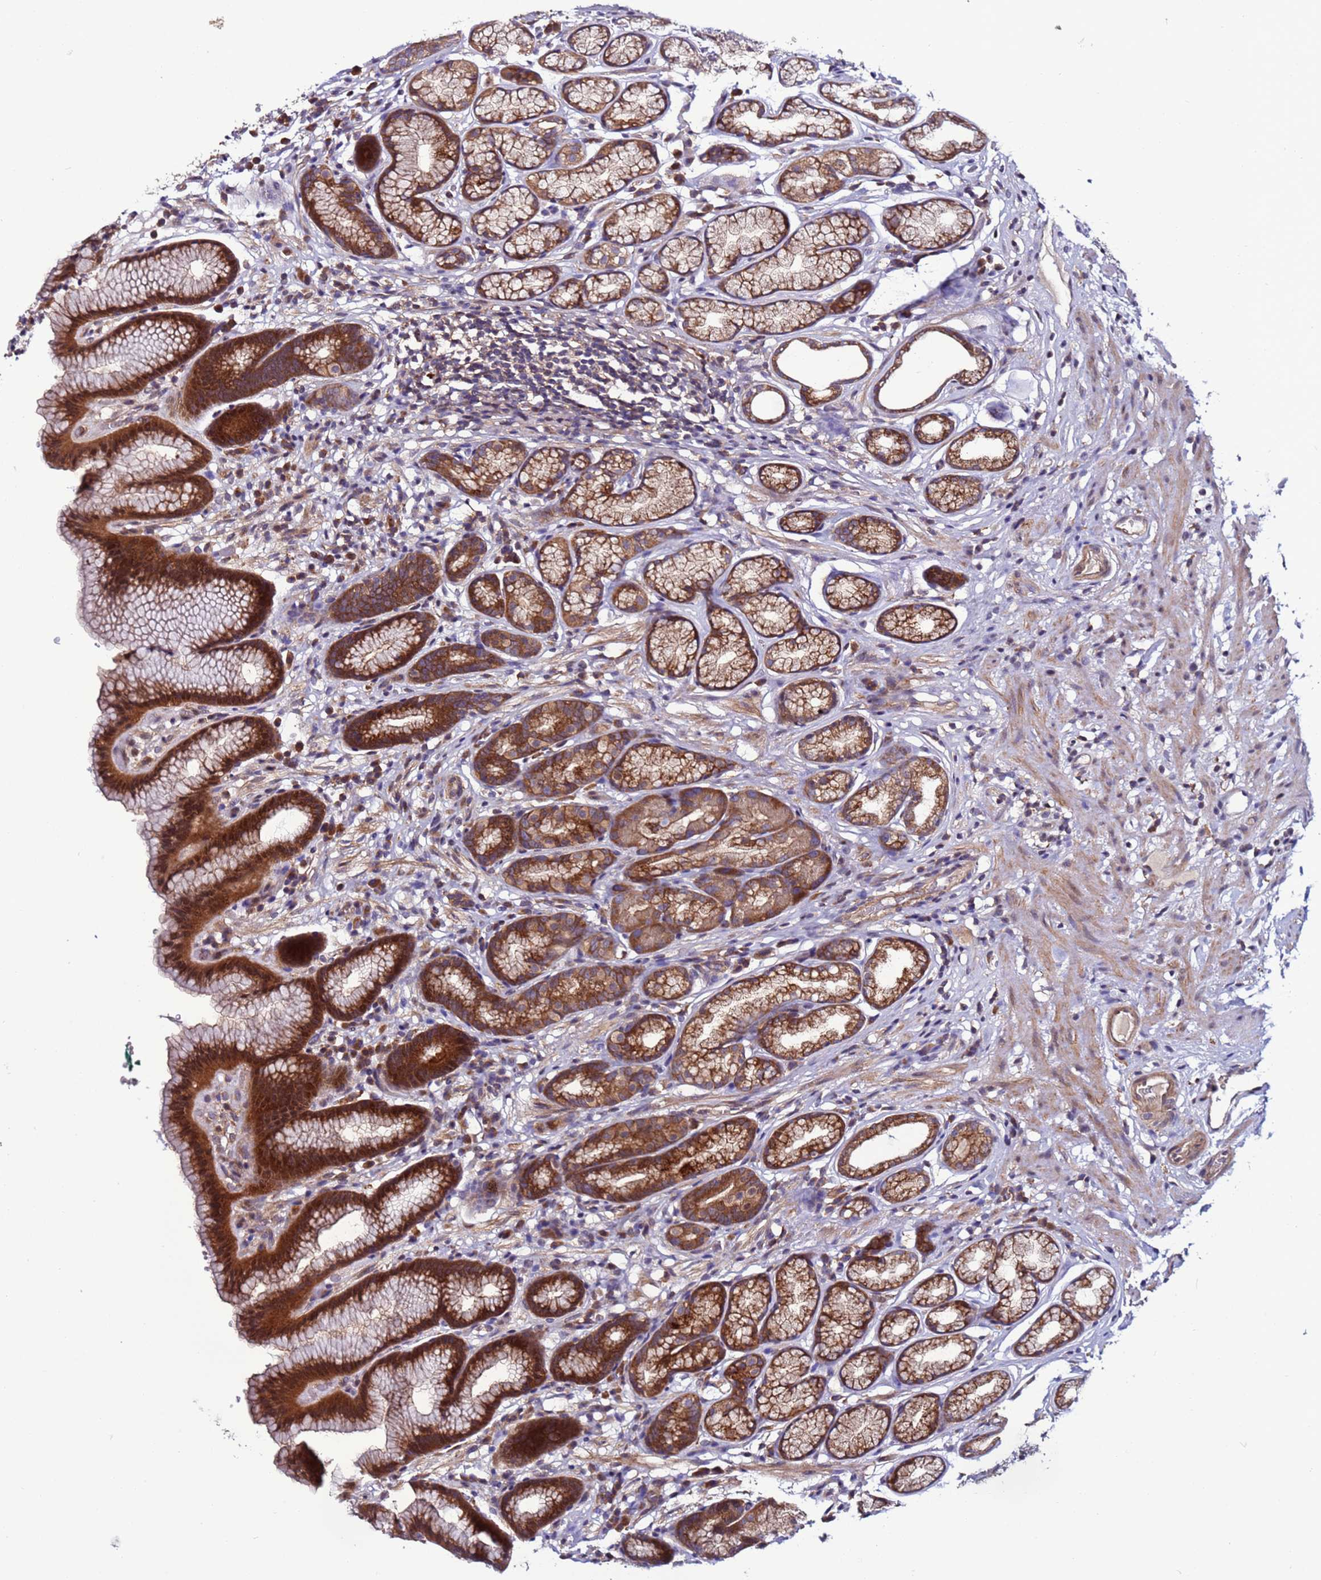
{"staining": {"intensity": "strong", "quantity": ">75%", "location": "cytoplasmic/membranous,nuclear"}, "tissue": "stomach", "cell_type": "Glandular cells", "image_type": "normal", "snomed": [{"axis": "morphology", "description": "Normal tissue, NOS"}, {"axis": "topography", "description": "Stomach"}], "caption": "Immunohistochemical staining of benign human stomach reveals >75% levels of strong cytoplasmic/membranous,nuclear protein positivity in about >75% of glandular cells. (DAB IHC with brightfield microscopy, high magnification).", "gene": "GAREM1", "patient": {"sex": "male", "age": 42}}